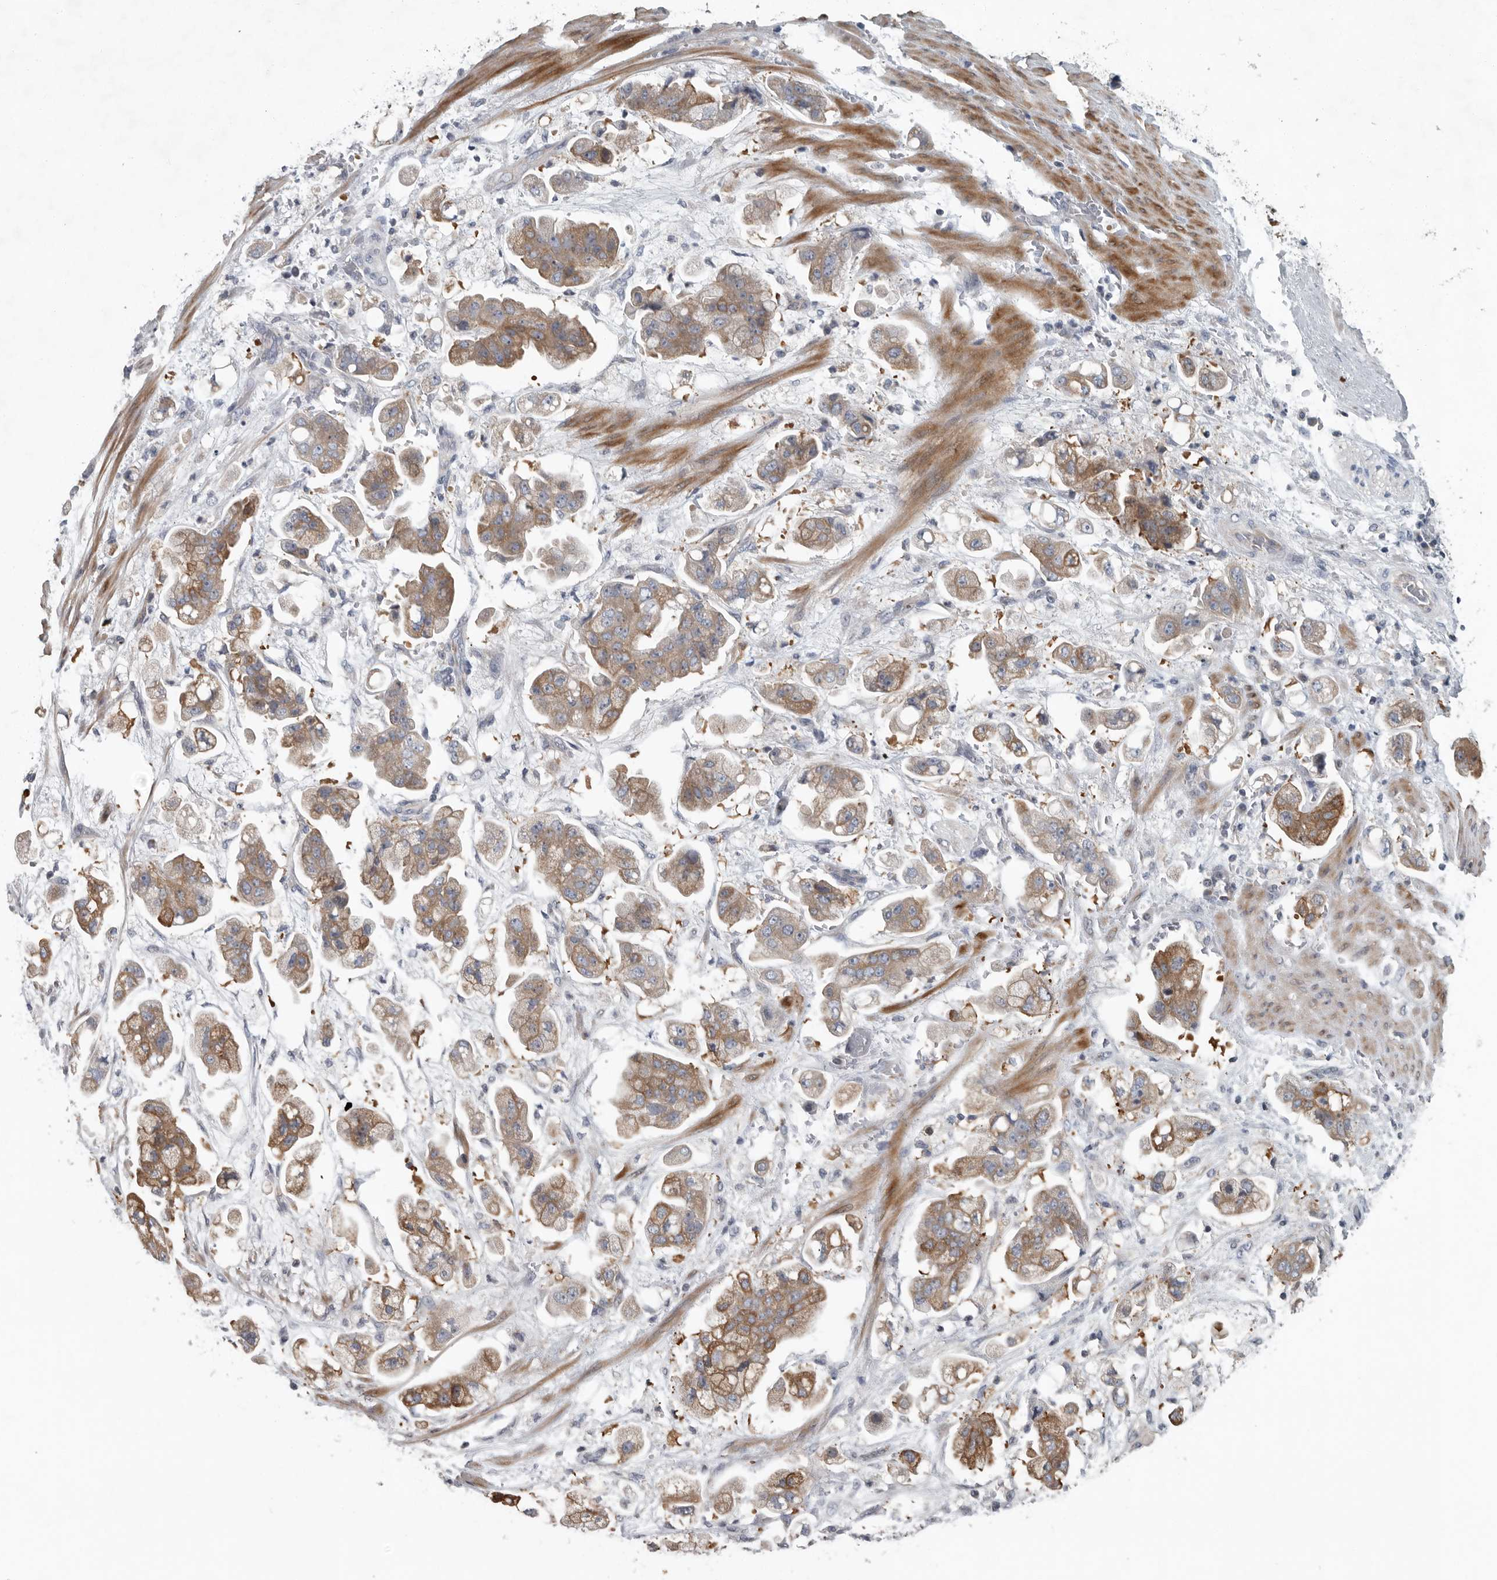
{"staining": {"intensity": "moderate", "quantity": ">75%", "location": "cytoplasmic/membranous"}, "tissue": "stomach cancer", "cell_type": "Tumor cells", "image_type": "cancer", "snomed": [{"axis": "morphology", "description": "Adenocarcinoma, NOS"}, {"axis": "topography", "description": "Stomach"}], "caption": "Moderate cytoplasmic/membranous protein expression is present in approximately >75% of tumor cells in adenocarcinoma (stomach).", "gene": "MPP3", "patient": {"sex": "male", "age": 62}}